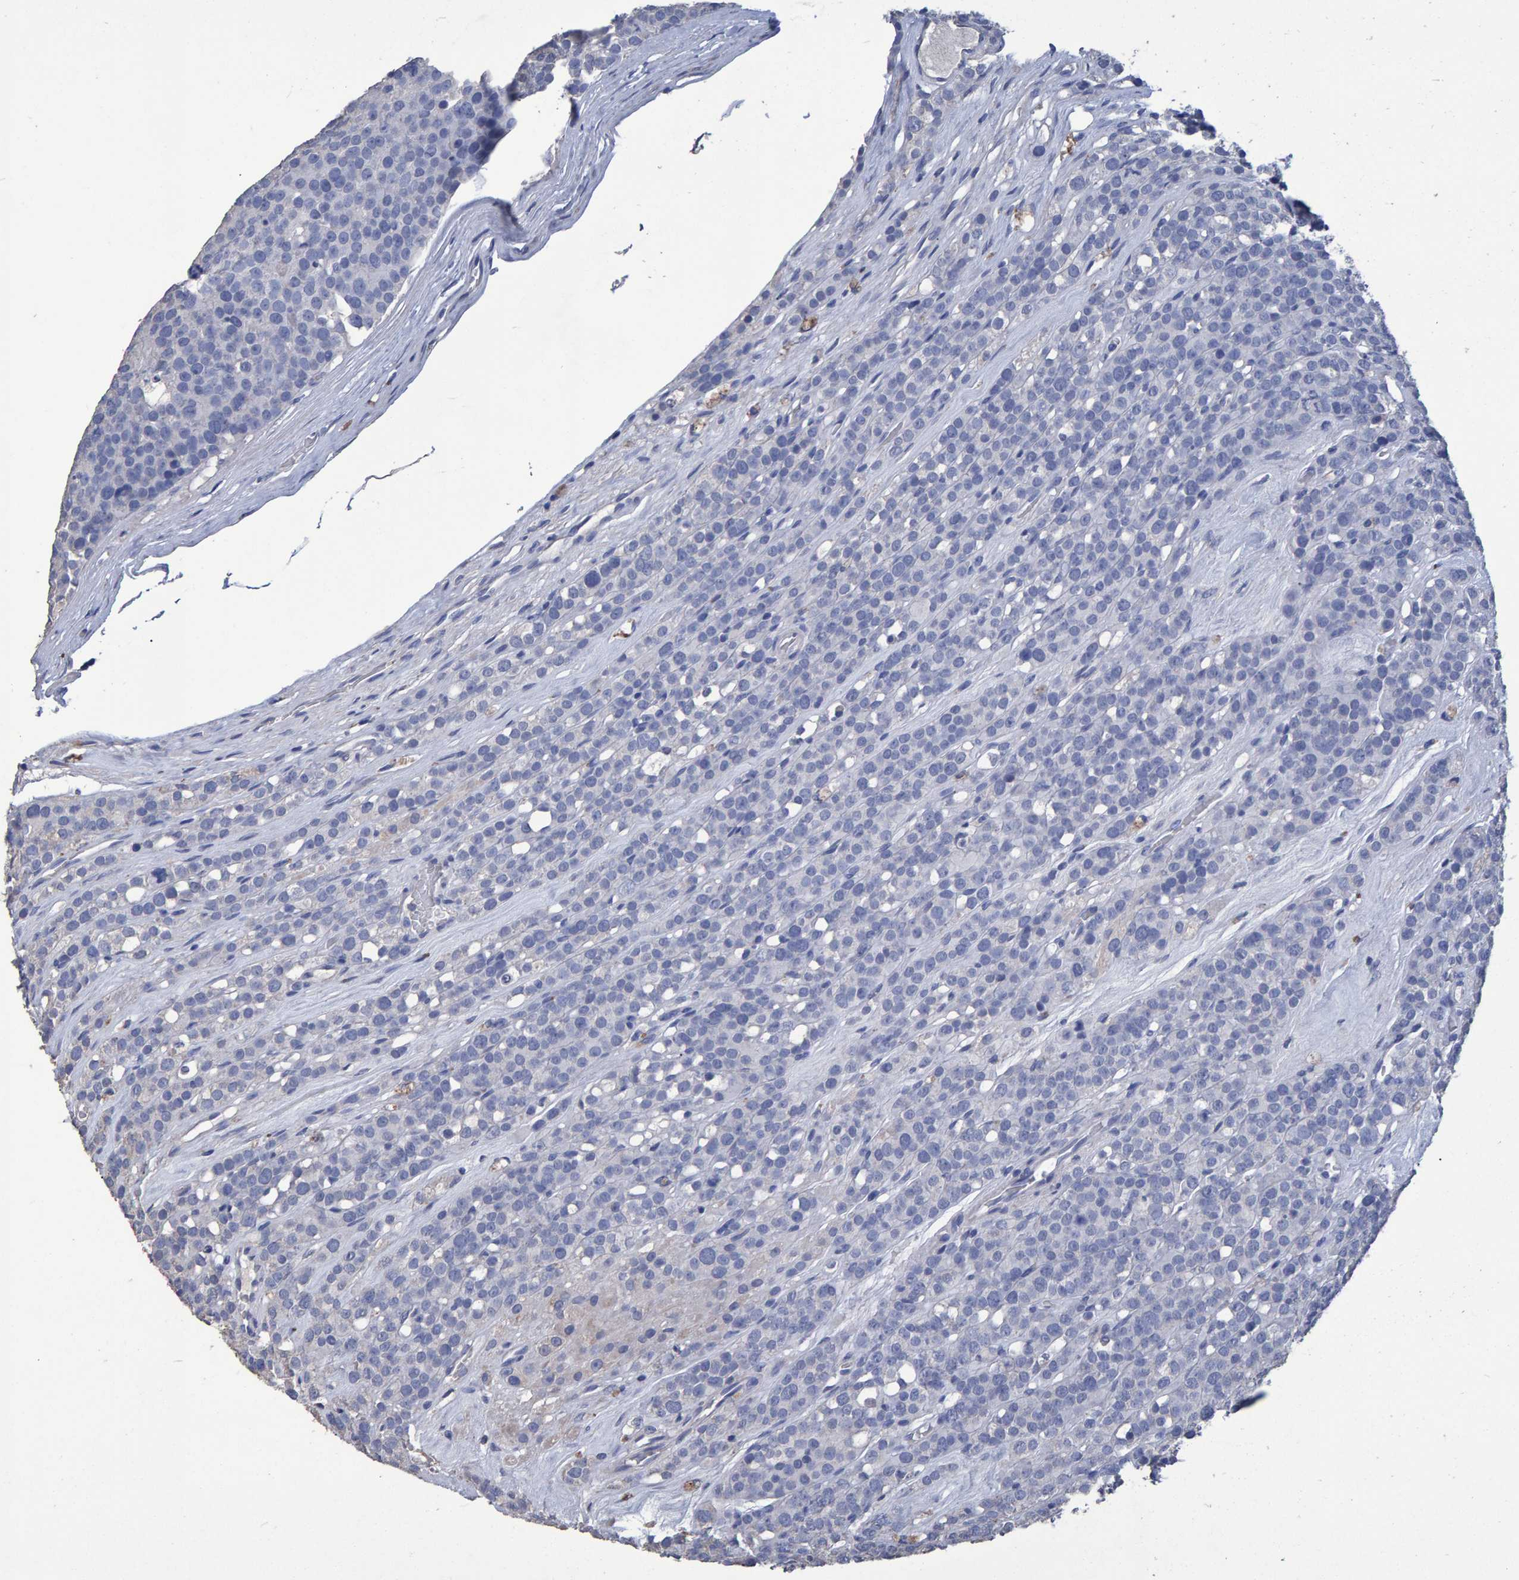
{"staining": {"intensity": "negative", "quantity": "none", "location": "none"}, "tissue": "testis cancer", "cell_type": "Tumor cells", "image_type": "cancer", "snomed": [{"axis": "morphology", "description": "Seminoma, NOS"}, {"axis": "topography", "description": "Testis"}], "caption": "Immunohistochemistry of seminoma (testis) exhibits no positivity in tumor cells.", "gene": "HEMGN", "patient": {"sex": "male", "age": 71}}